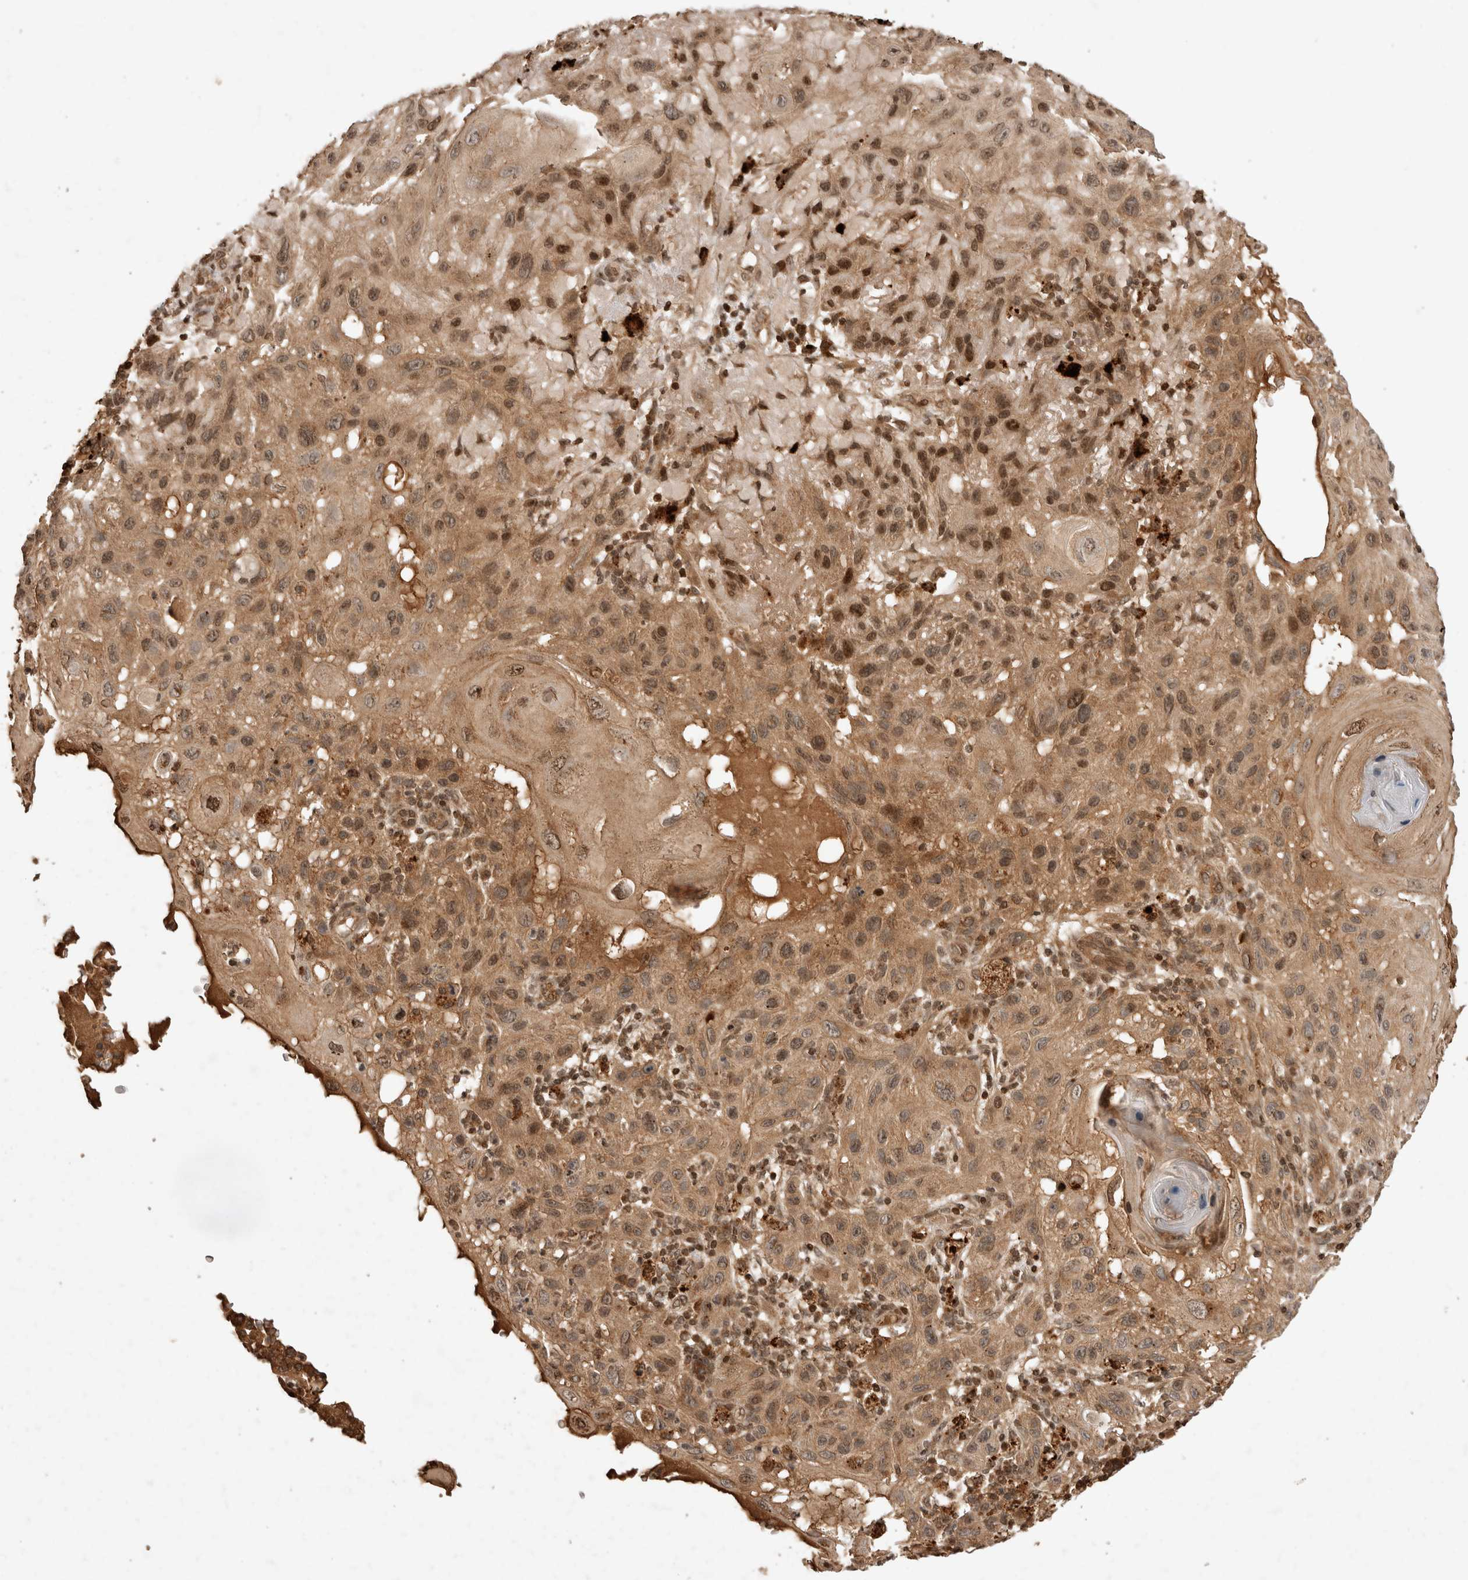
{"staining": {"intensity": "moderate", "quantity": ">75%", "location": "cytoplasmic/membranous,nuclear"}, "tissue": "skin cancer", "cell_type": "Tumor cells", "image_type": "cancer", "snomed": [{"axis": "morphology", "description": "Normal tissue, NOS"}, {"axis": "morphology", "description": "Squamous cell carcinoma, NOS"}, {"axis": "topography", "description": "Skin"}], "caption": "Skin cancer stained with immunohistochemistry displays moderate cytoplasmic/membranous and nuclear staining in approximately >75% of tumor cells. Nuclei are stained in blue.", "gene": "FAM221A", "patient": {"sex": "female", "age": 96}}